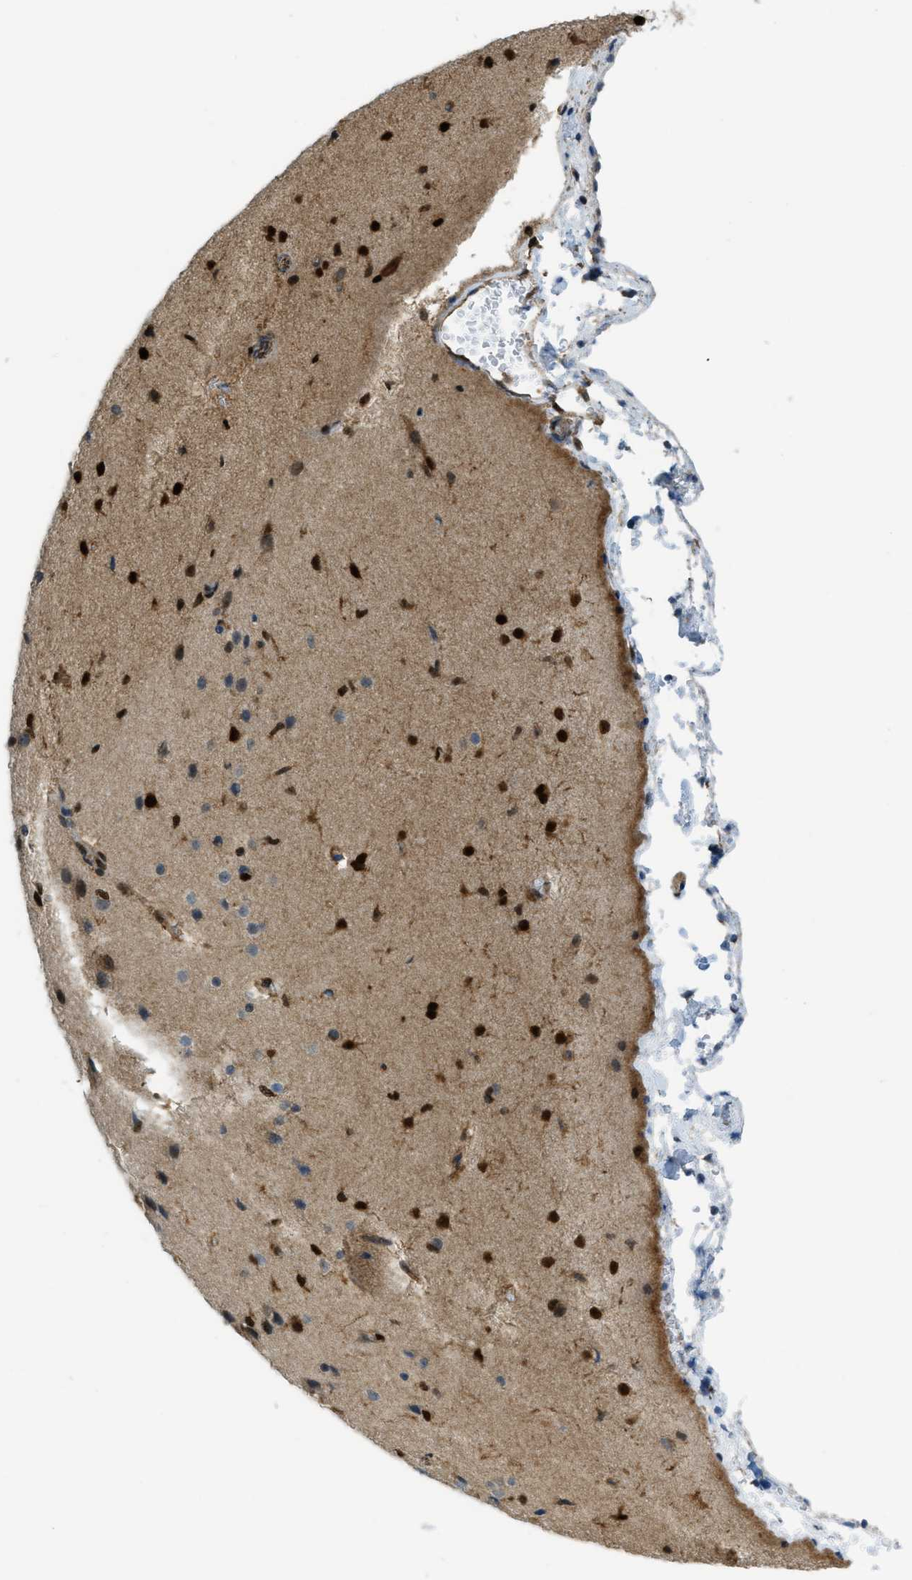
{"staining": {"intensity": "strong", "quantity": ">75%", "location": "cytoplasmic/membranous,nuclear"}, "tissue": "cerebral cortex", "cell_type": "Endothelial cells", "image_type": "normal", "snomed": [{"axis": "morphology", "description": "Normal tissue, NOS"}, {"axis": "morphology", "description": "Developmental malformation"}, {"axis": "topography", "description": "Cerebral cortex"}], "caption": "Benign cerebral cortex reveals strong cytoplasmic/membranous,nuclear staining in about >75% of endothelial cells.", "gene": "TNPO1", "patient": {"sex": "female", "age": 30}}